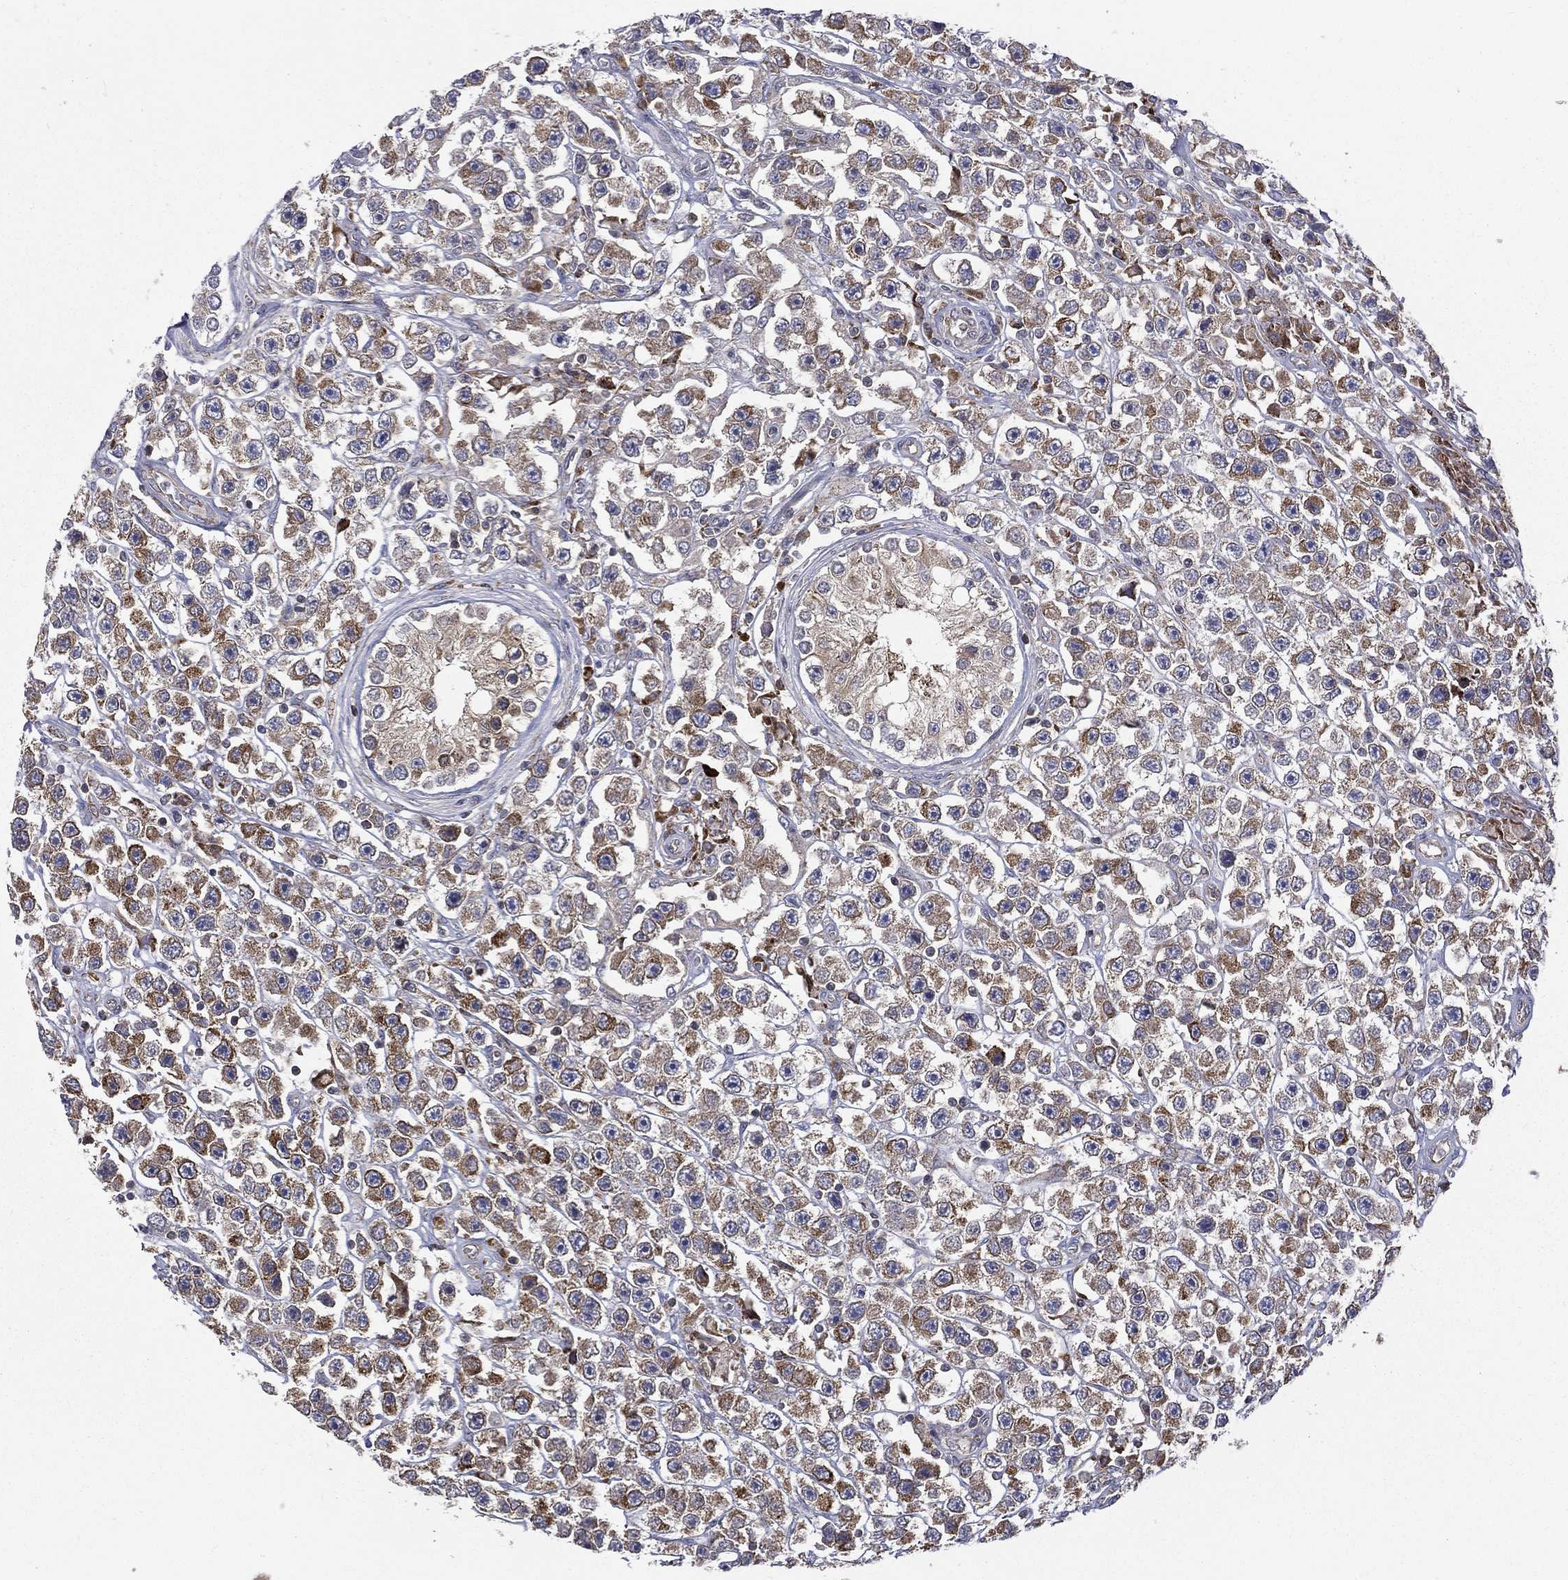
{"staining": {"intensity": "moderate", "quantity": ">75%", "location": "cytoplasmic/membranous"}, "tissue": "testis cancer", "cell_type": "Tumor cells", "image_type": "cancer", "snomed": [{"axis": "morphology", "description": "Seminoma, NOS"}, {"axis": "topography", "description": "Testis"}], "caption": "Moderate cytoplasmic/membranous staining is present in approximately >75% of tumor cells in testis seminoma.", "gene": "C20orf96", "patient": {"sex": "male", "age": 45}}